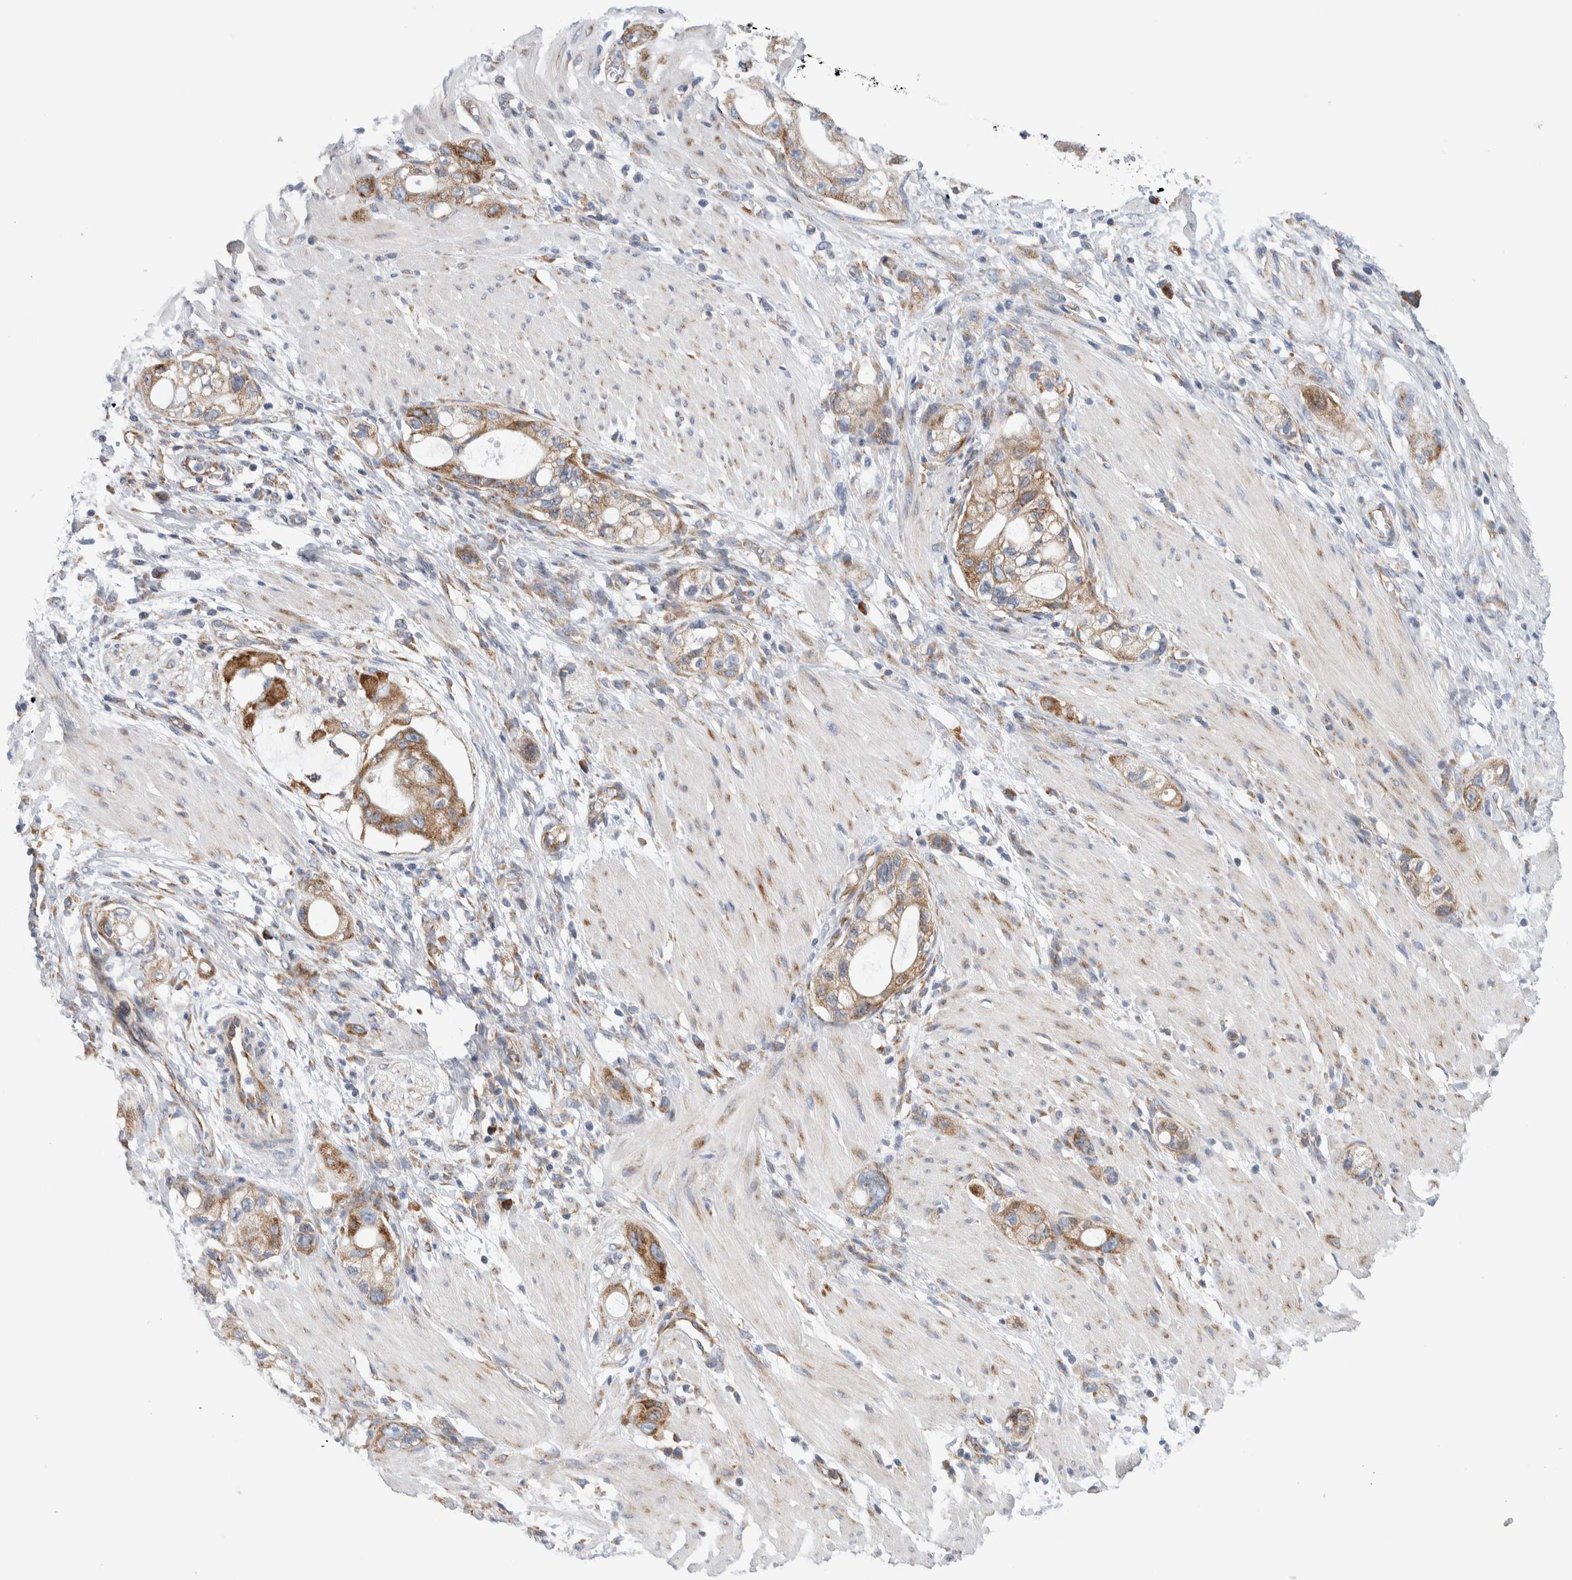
{"staining": {"intensity": "moderate", "quantity": ">75%", "location": "cytoplasmic/membranous"}, "tissue": "stomach cancer", "cell_type": "Tumor cells", "image_type": "cancer", "snomed": [{"axis": "morphology", "description": "Adenocarcinoma, NOS"}, {"axis": "topography", "description": "Stomach"}, {"axis": "topography", "description": "Stomach, lower"}], "caption": "Protein analysis of adenocarcinoma (stomach) tissue demonstrates moderate cytoplasmic/membranous expression in about >75% of tumor cells.", "gene": "RACK1", "patient": {"sex": "female", "age": 48}}